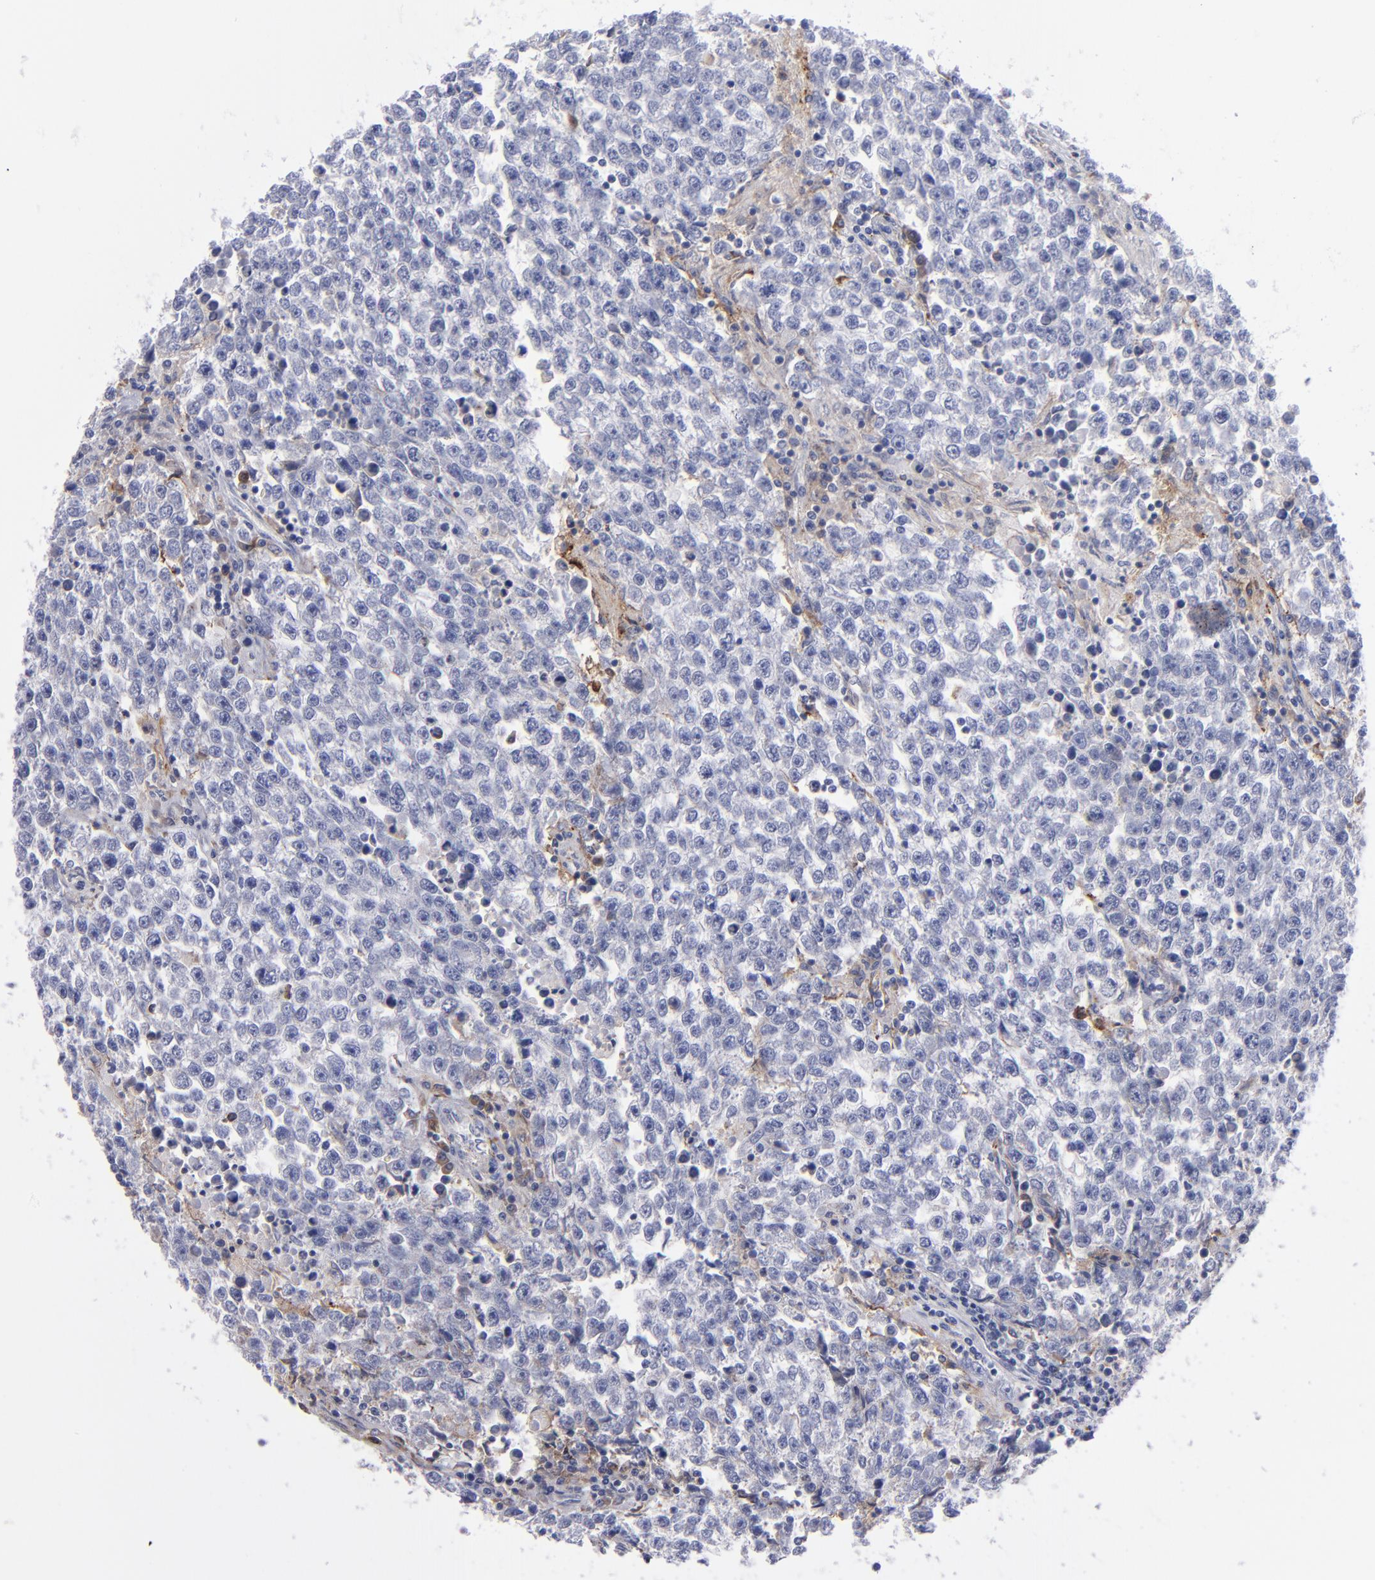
{"staining": {"intensity": "weak", "quantity": "<25%", "location": "cytoplasmic/membranous"}, "tissue": "testis cancer", "cell_type": "Tumor cells", "image_type": "cancer", "snomed": [{"axis": "morphology", "description": "Seminoma, NOS"}, {"axis": "topography", "description": "Testis"}], "caption": "This is a micrograph of immunohistochemistry staining of testis cancer (seminoma), which shows no expression in tumor cells. Brightfield microscopy of immunohistochemistry stained with DAB (3,3'-diaminobenzidine) (brown) and hematoxylin (blue), captured at high magnification.", "gene": "MFGE8", "patient": {"sex": "male", "age": 36}}